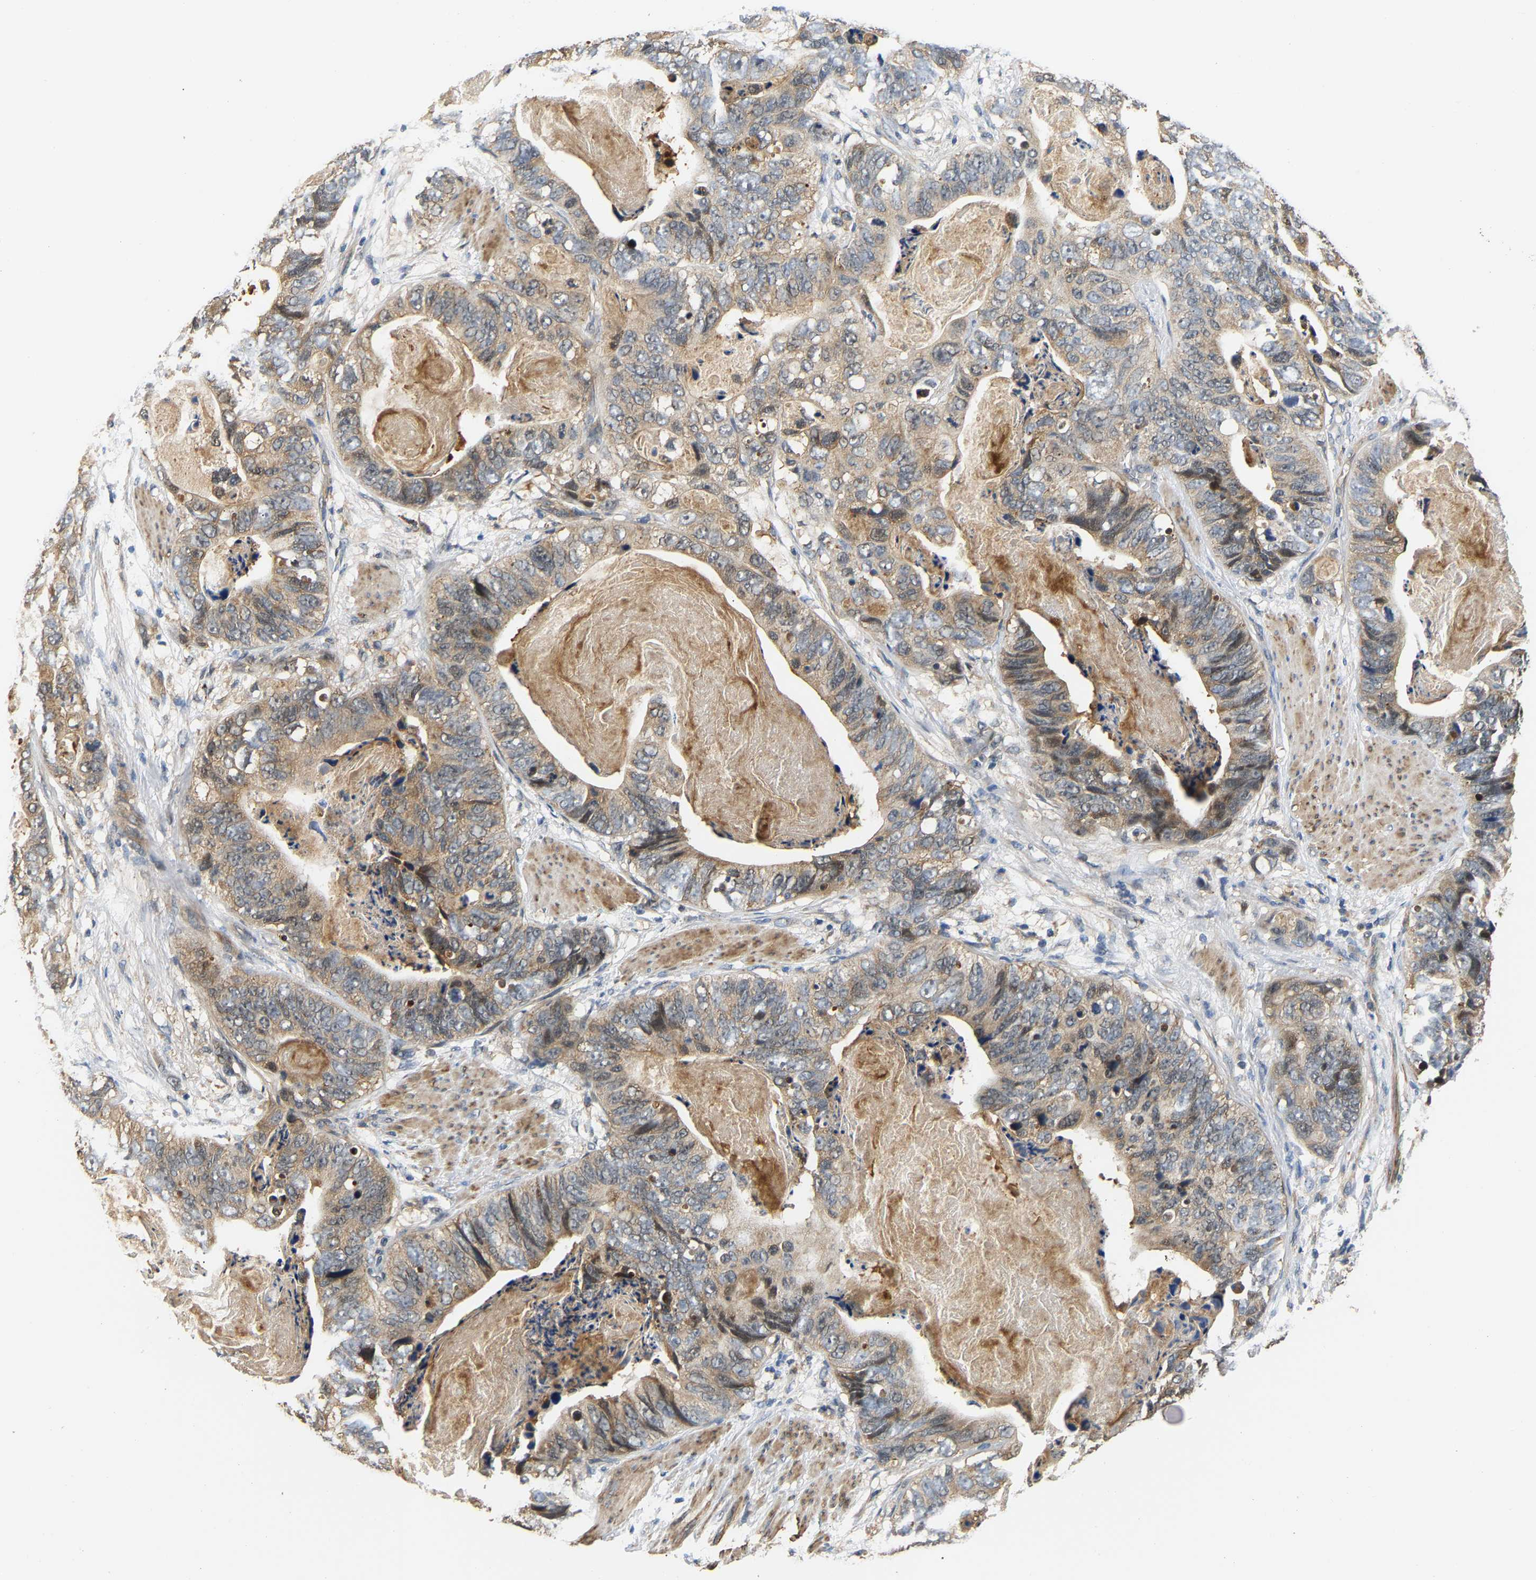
{"staining": {"intensity": "weak", "quantity": ">75%", "location": "cytoplasmic/membranous"}, "tissue": "stomach cancer", "cell_type": "Tumor cells", "image_type": "cancer", "snomed": [{"axis": "morphology", "description": "Adenocarcinoma, NOS"}, {"axis": "topography", "description": "Stomach"}], "caption": "Stomach cancer stained with a brown dye shows weak cytoplasmic/membranous positive expression in about >75% of tumor cells.", "gene": "LARP6", "patient": {"sex": "female", "age": 89}}